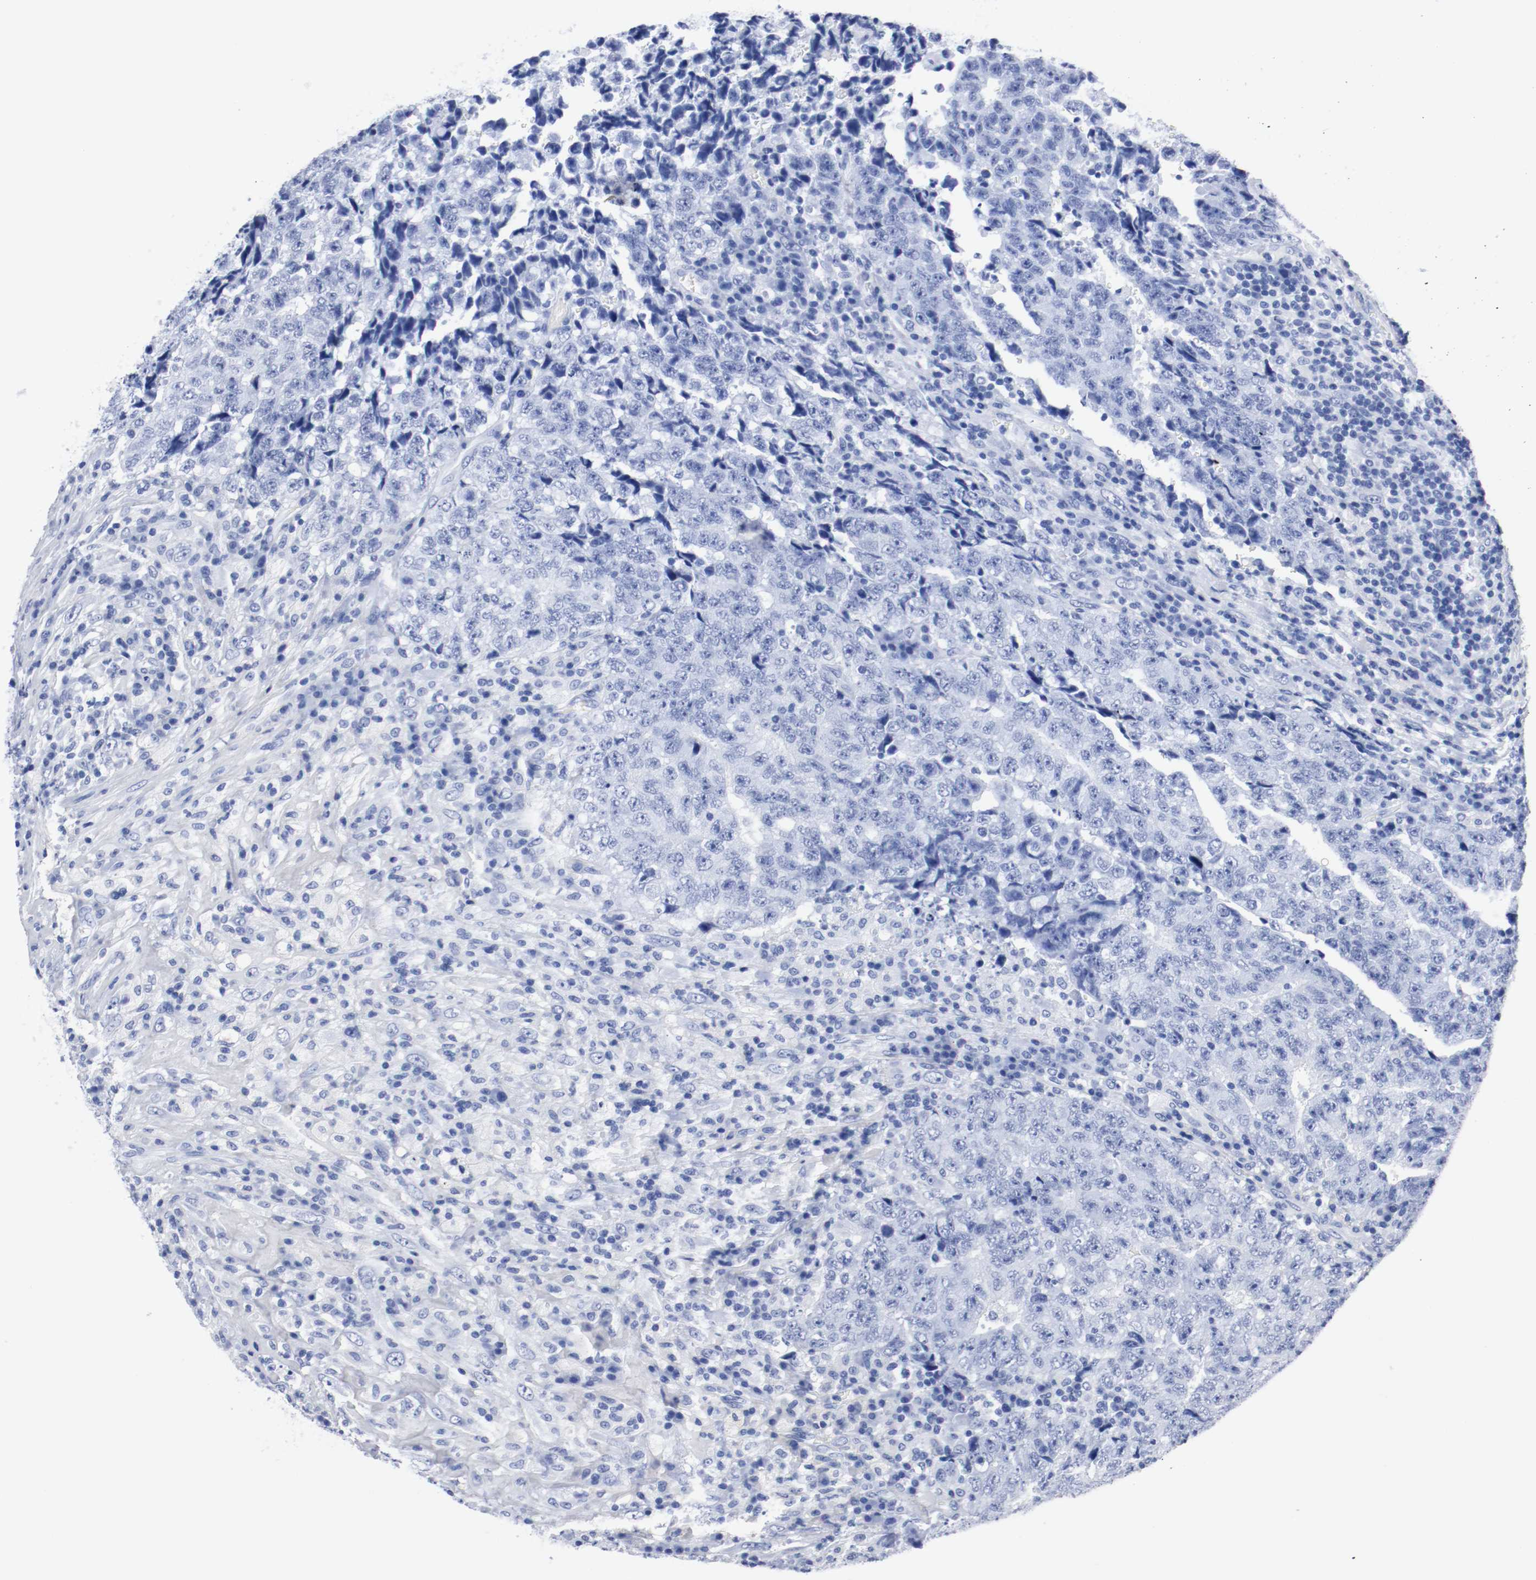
{"staining": {"intensity": "negative", "quantity": "none", "location": "none"}, "tissue": "testis cancer", "cell_type": "Tumor cells", "image_type": "cancer", "snomed": [{"axis": "morphology", "description": "Necrosis, NOS"}, {"axis": "morphology", "description": "Carcinoma, Embryonal, NOS"}, {"axis": "topography", "description": "Testis"}], "caption": "IHC photomicrograph of human embryonal carcinoma (testis) stained for a protein (brown), which demonstrates no staining in tumor cells.", "gene": "TUBD1", "patient": {"sex": "male", "age": 19}}